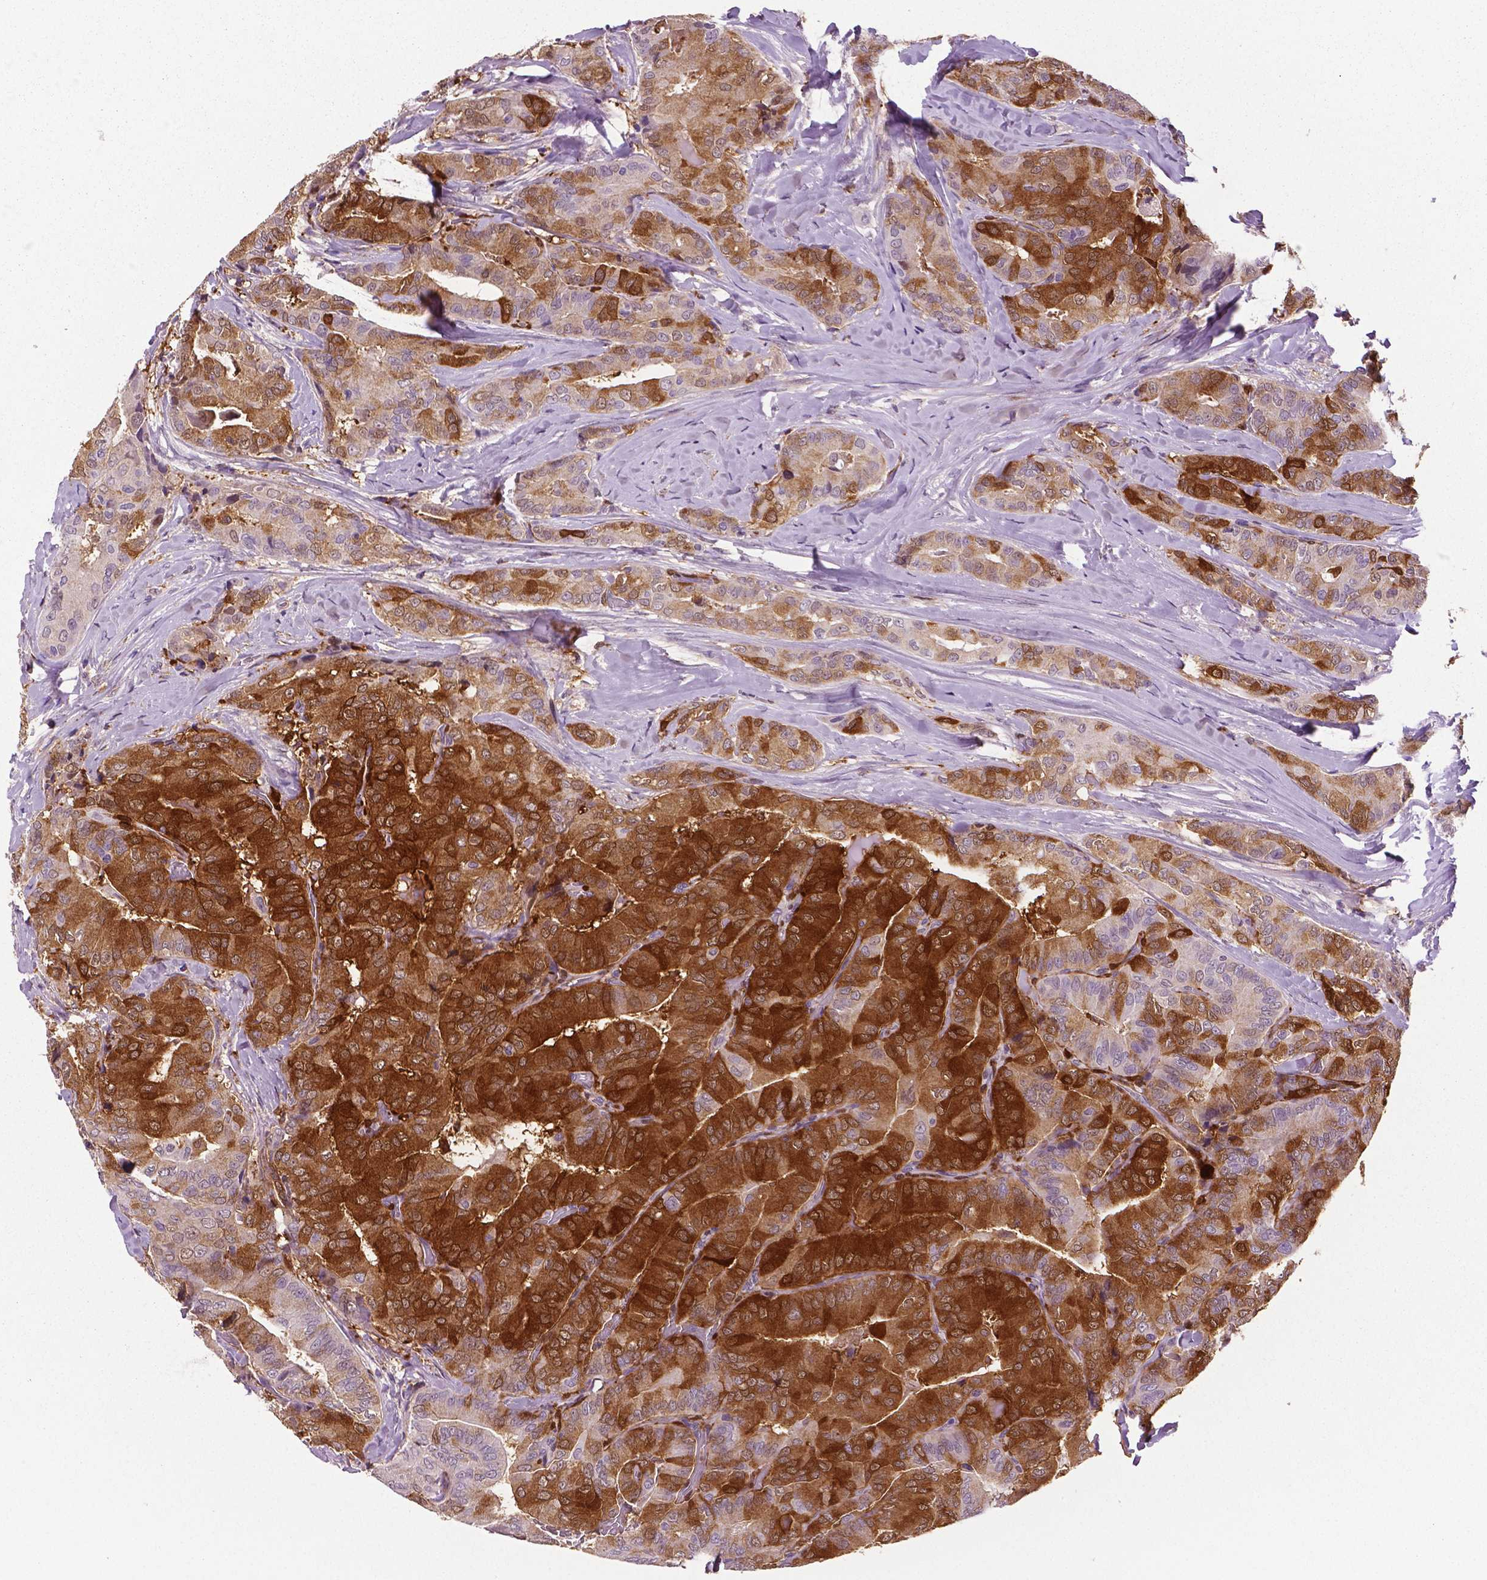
{"staining": {"intensity": "strong", "quantity": "25%-75%", "location": "cytoplasmic/membranous"}, "tissue": "thyroid cancer", "cell_type": "Tumor cells", "image_type": "cancer", "snomed": [{"axis": "morphology", "description": "Papillary adenocarcinoma, NOS"}, {"axis": "topography", "description": "Thyroid gland"}], "caption": "Thyroid cancer tissue shows strong cytoplasmic/membranous expression in about 25%-75% of tumor cells, visualized by immunohistochemistry. (DAB (3,3'-diaminobenzidine) IHC, brown staining for protein, blue staining for nuclei).", "gene": "PHGDH", "patient": {"sex": "male", "age": 61}}